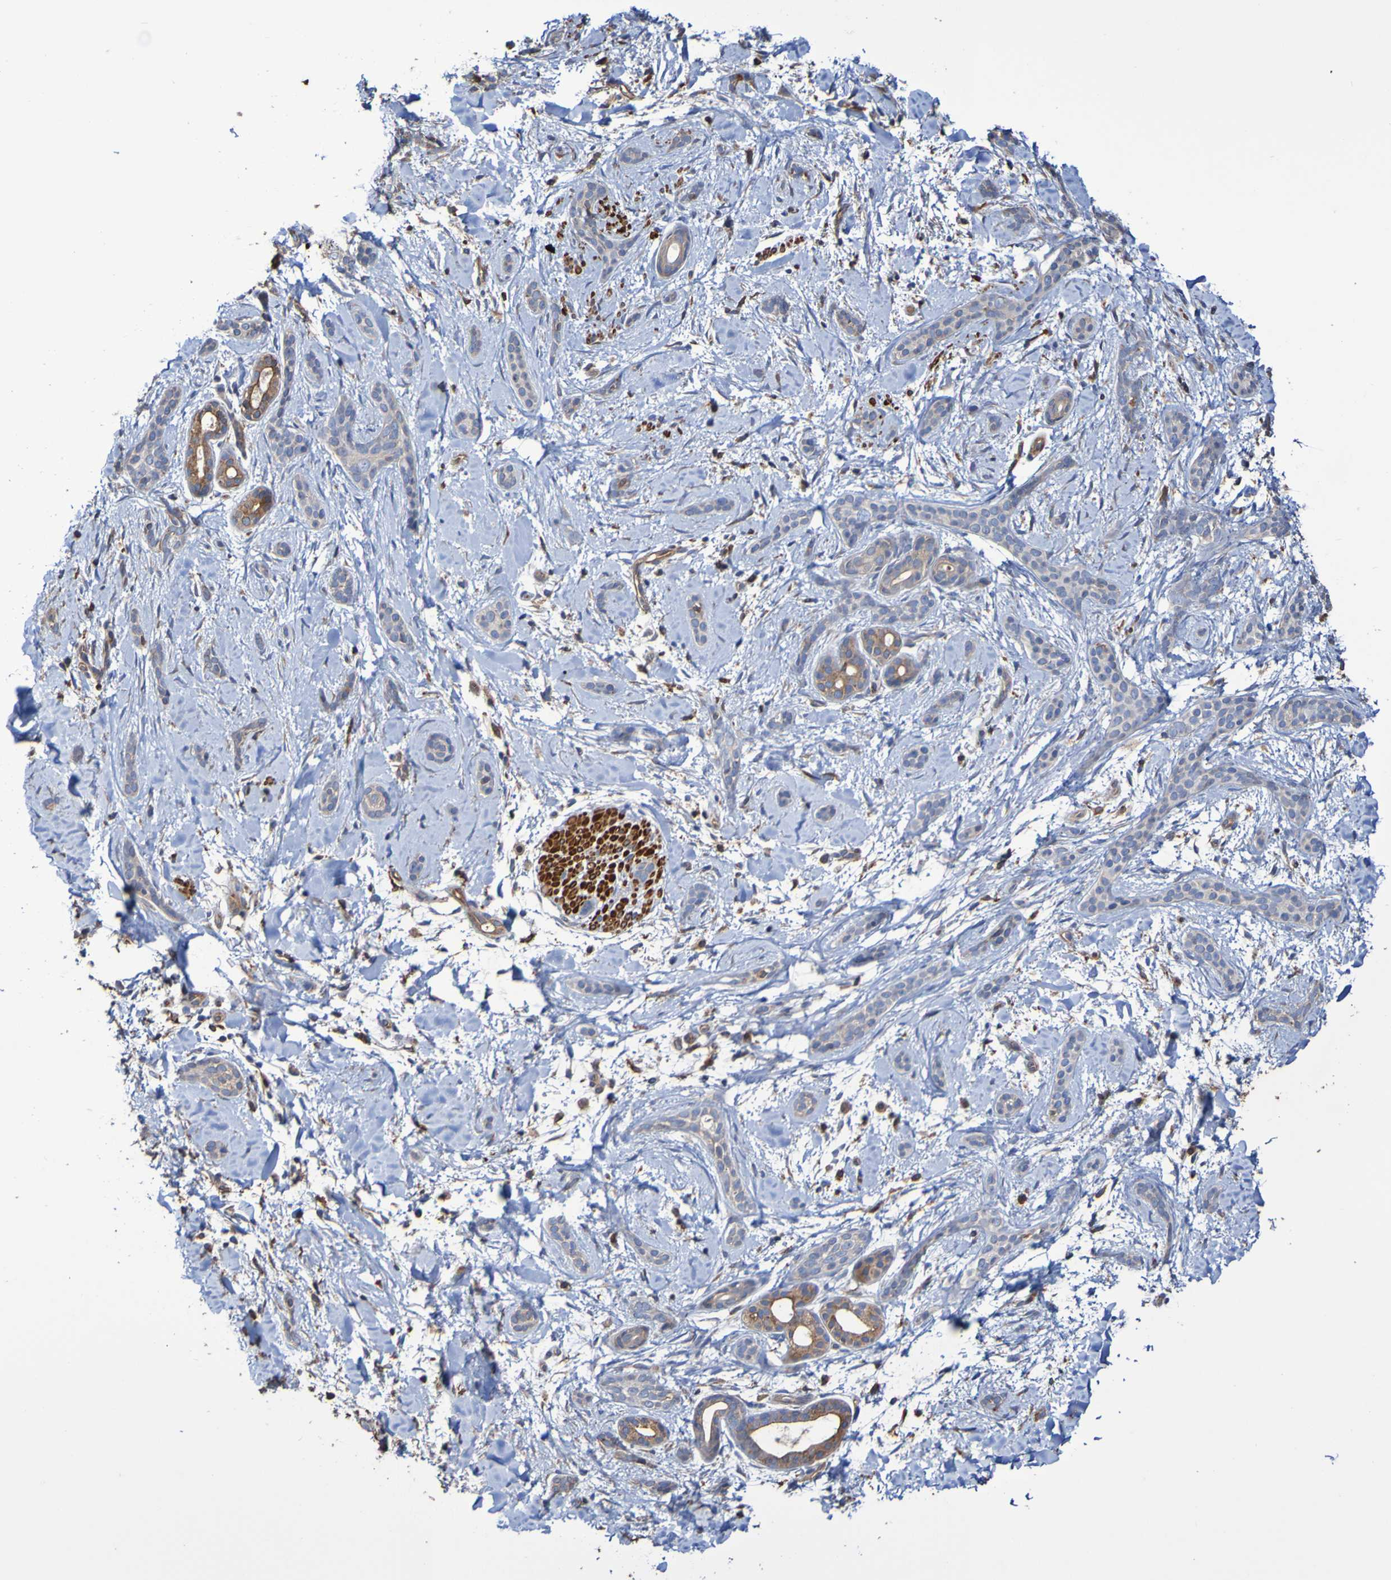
{"staining": {"intensity": "weak", "quantity": ">75%", "location": "cytoplasmic/membranous"}, "tissue": "skin cancer", "cell_type": "Tumor cells", "image_type": "cancer", "snomed": [{"axis": "morphology", "description": "Basal cell carcinoma"}, {"axis": "morphology", "description": "Adnexal tumor, benign"}, {"axis": "topography", "description": "Skin"}], "caption": "A brown stain shows weak cytoplasmic/membranous positivity of a protein in skin cancer tumor cells.", "gene": "RAB11A", "patient": {"sex": "female", "age": 42}}